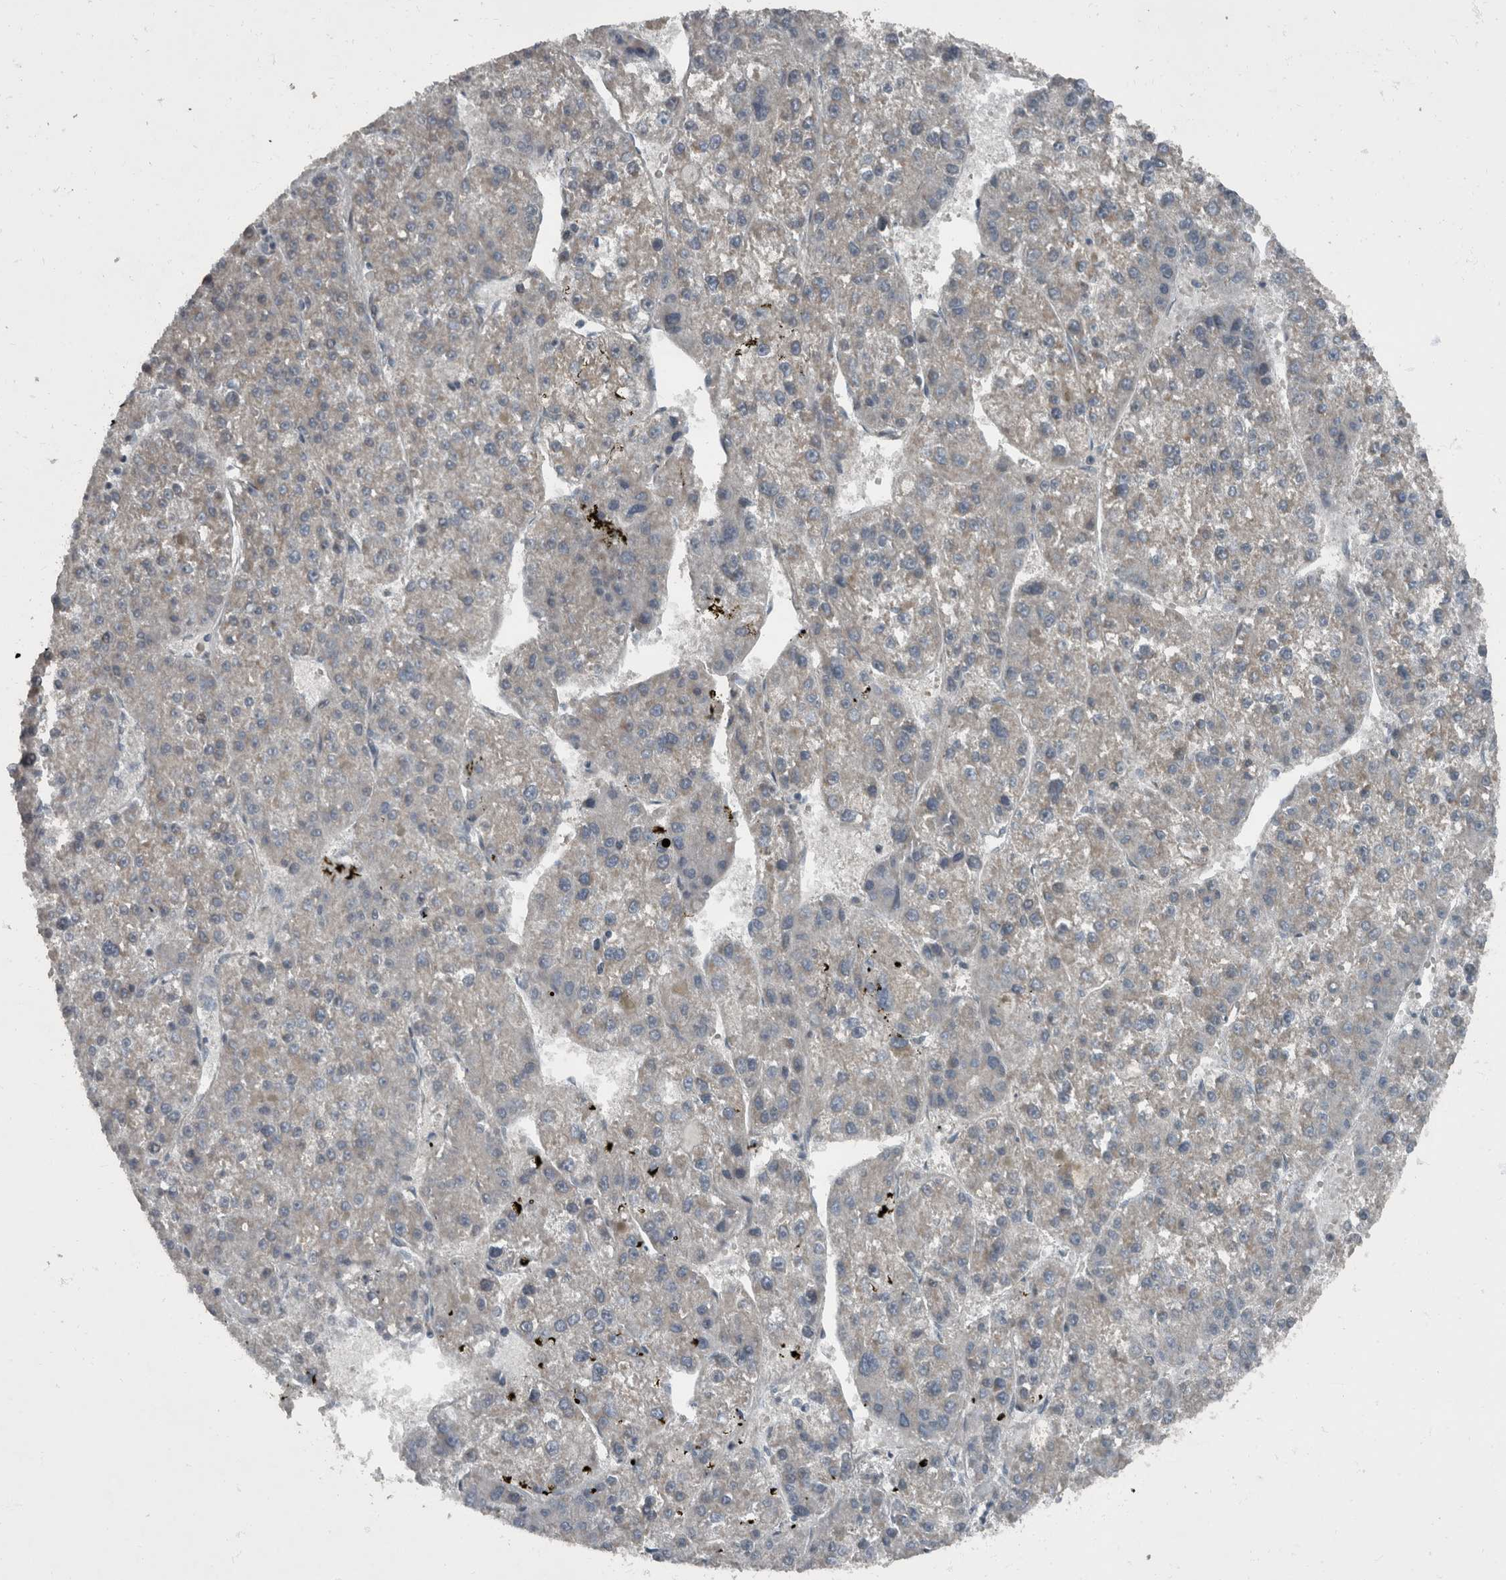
{"staining": {"intensity": "weak", "quantity": "<25%", "location": "cytoplasmic/membranous"}, "tissue": "liver cancer", "cell_type": "Tumor cells", "image_type": "cancer", "snomed": [{"axis": "morphology", "description": "Carcinoma, Hepatocellular, NOS"}, {"axis": "topography", "description": "Liver"}], "caption": "DAB immunohistochemical staining of hepatocellular carcinoma (liver) shows no significant positivity in tumor cells.", "gene": "RABGGTB", "patient": {"sex": "female", "age": 73}}